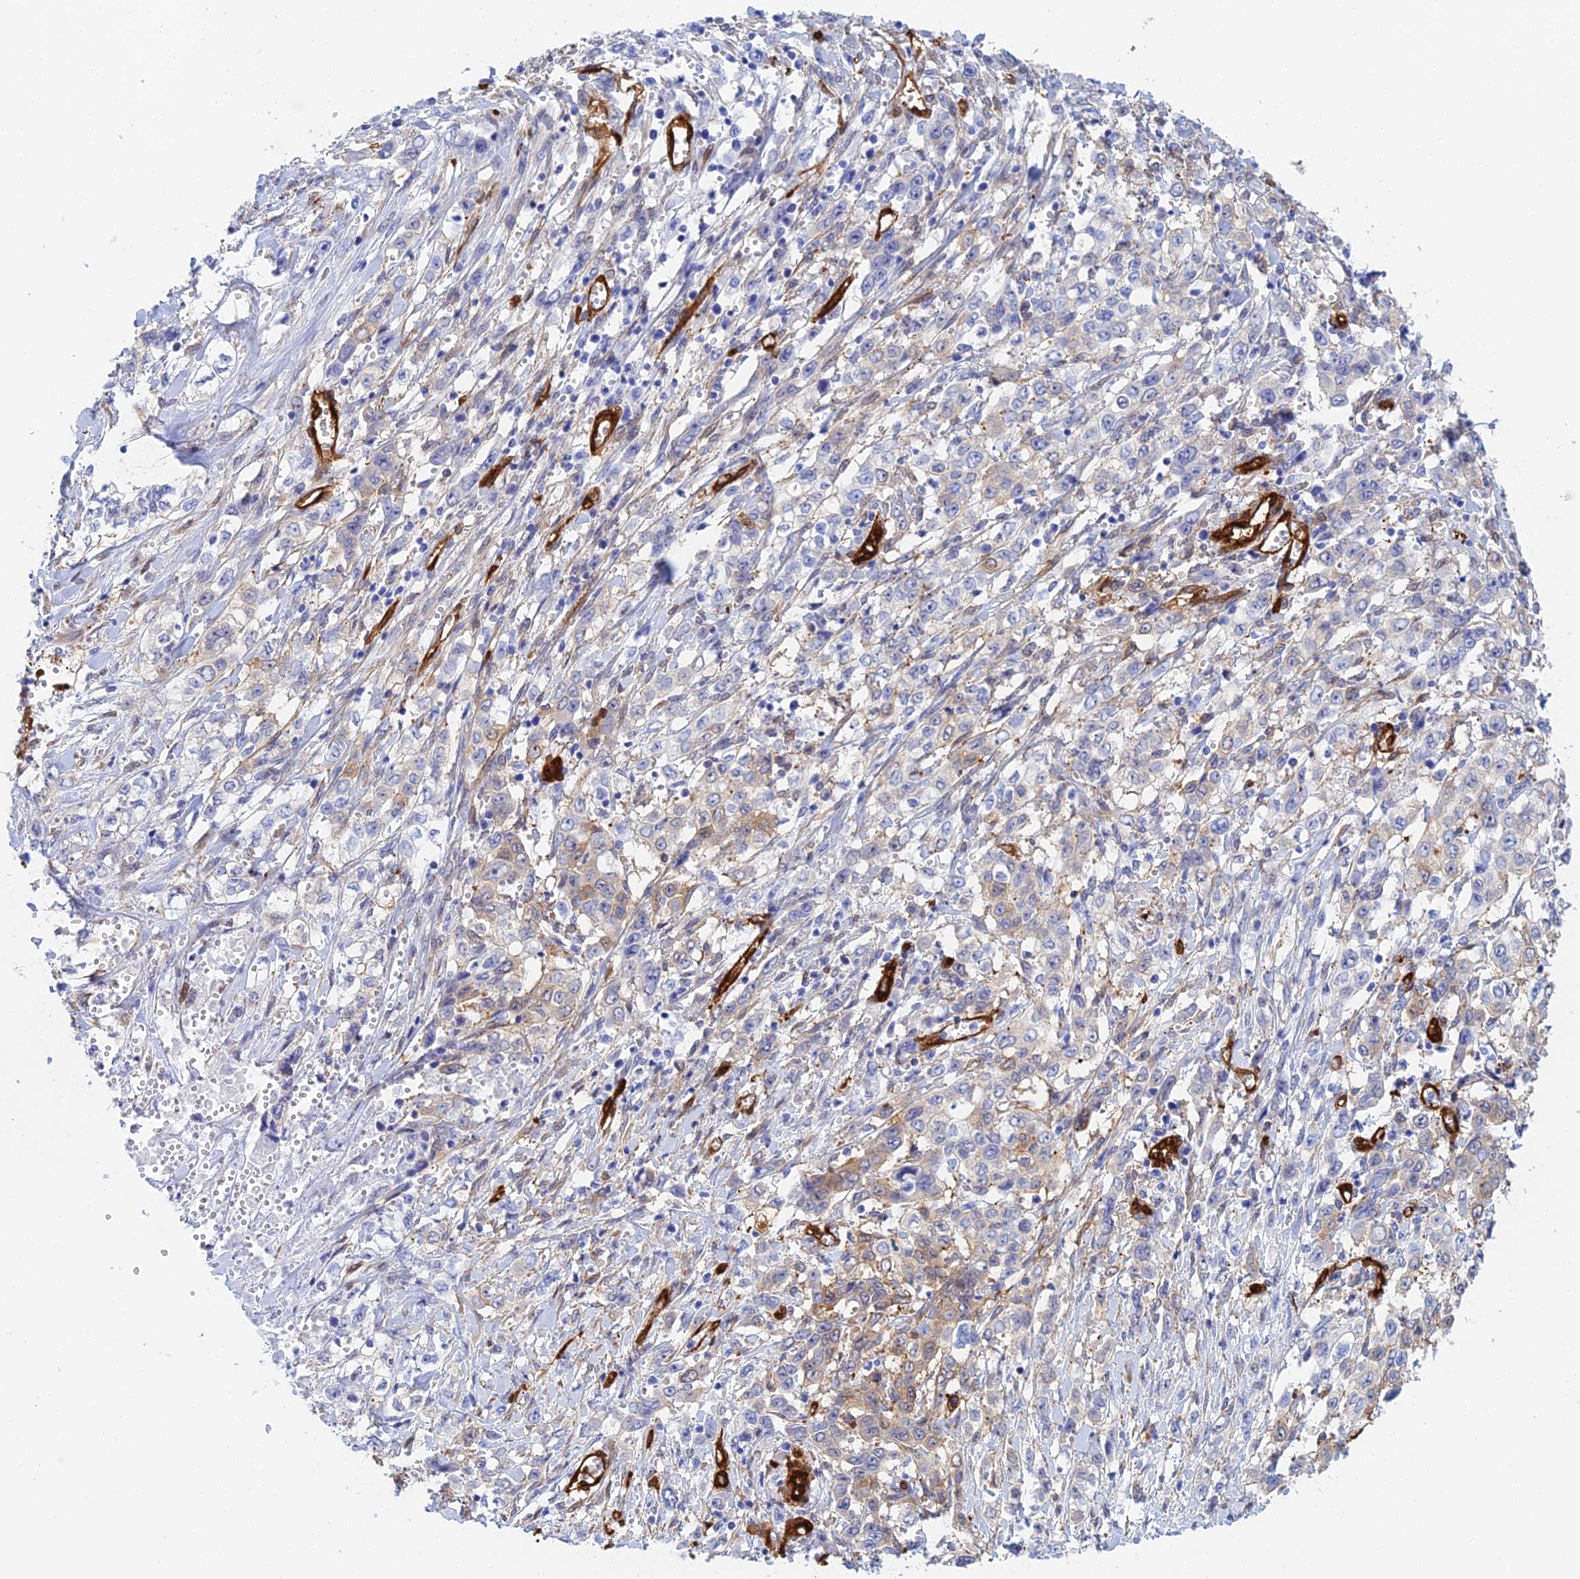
{"staining": {"intensity": "moderate", "quantity": "25%-75%", "location": "cytoplasmic/membranous"}, "tissue": "stomach cancer", "cell_type": "Tumor cells", "image_type": "cancer", "snomed": [{"axis": "morphology", "description": "Adenocarcinoma, NOS"}, {"axis": "topography", "description": "Stomach, upper"}], "caption": "This is an image of immunohistochemistry staining of stomach adenocarcinoma, which shows moderate expression in the cytoplasmic/membranous of tumor cells.", "gene": "CRIP2", "patient": {"sex": "male", "age": 62}}